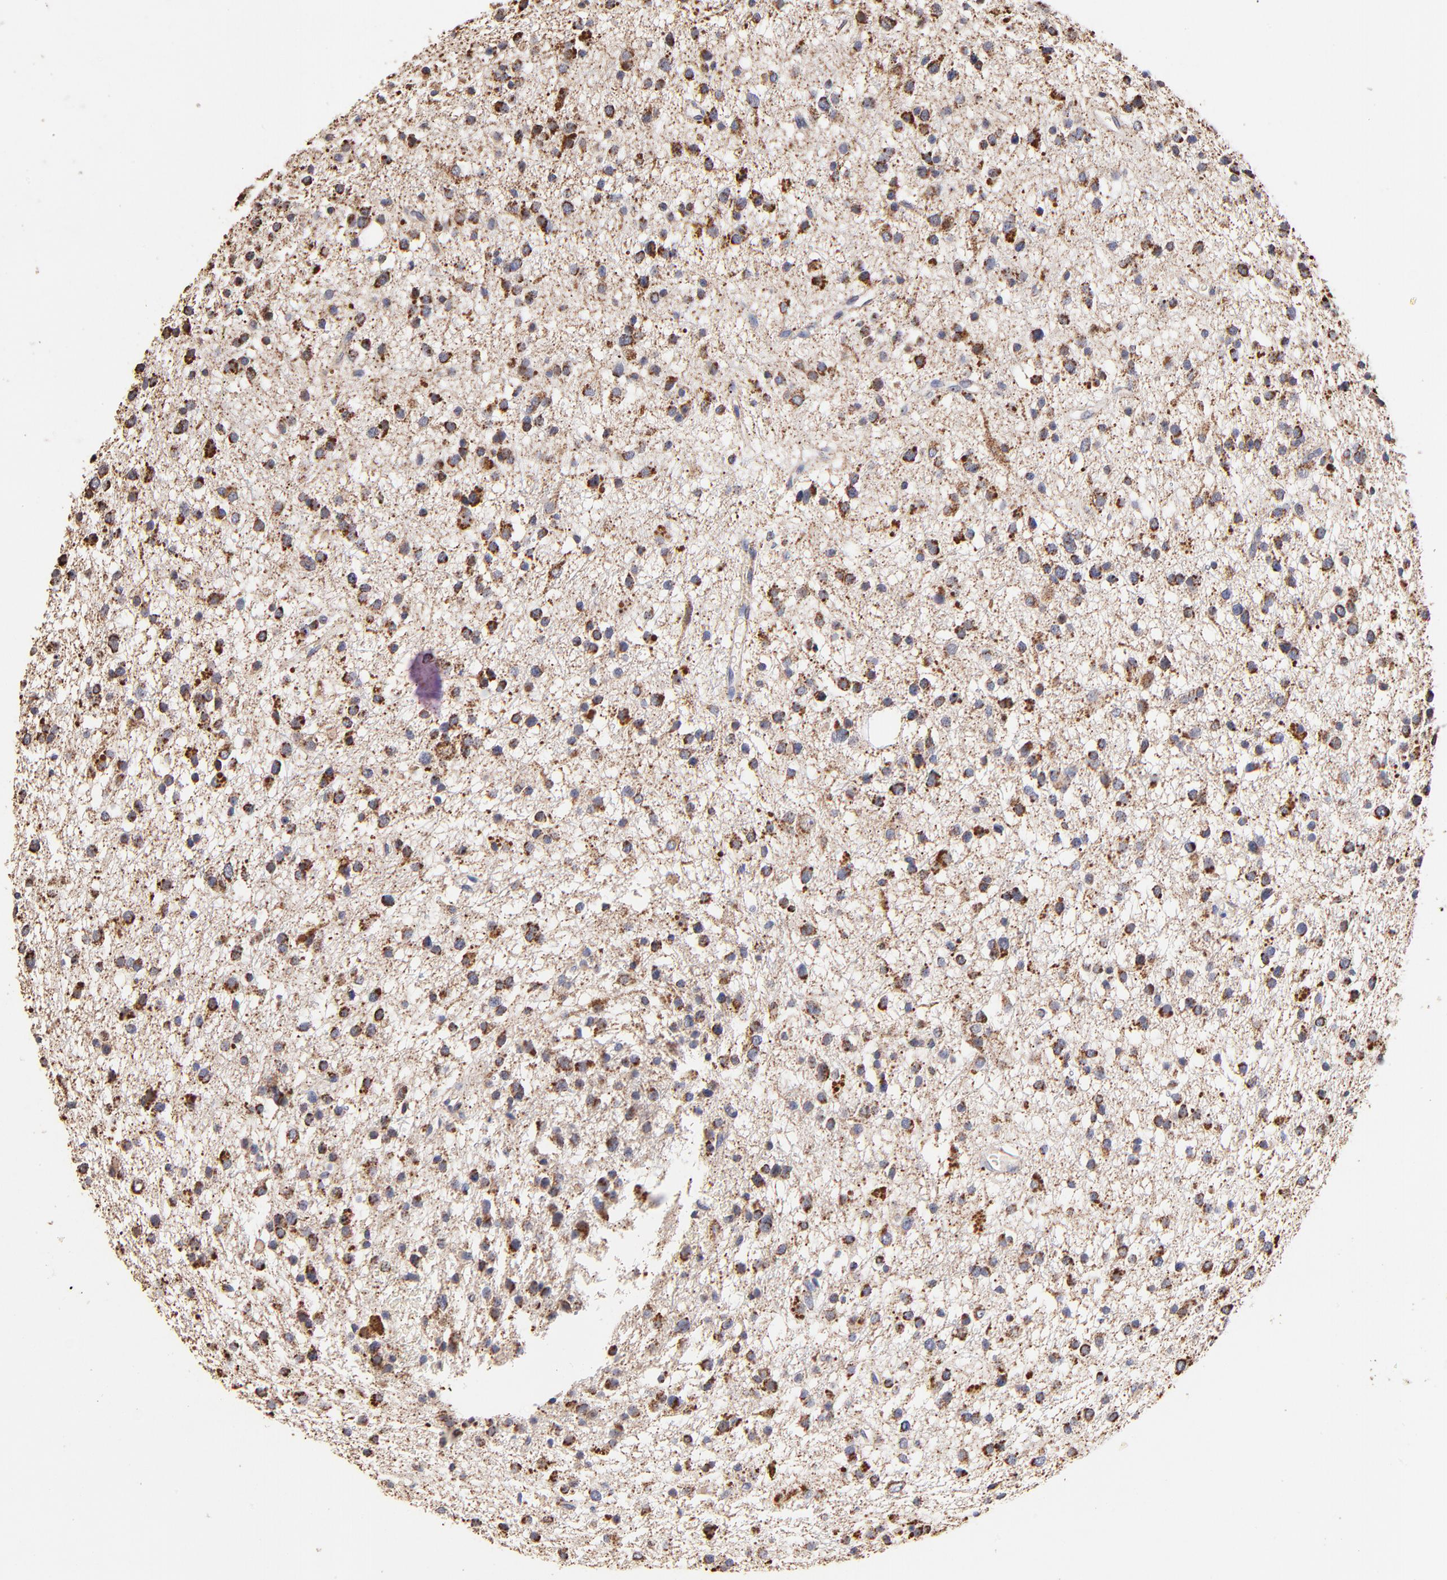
{"staining": {"intensity": "moderate", "quantity": ">75%", "location": "cytoplasmic/membranous"}, "tissue": "glioma", "cell_type": "Tumor cells", "image_type": "cancer", "snomed": [{"axis": "morphology", "description": "Glioma, malignant, Low grade"}, {"axis": "topography", "description": "Brain"}], "caption": "Tumor cells exhibit medium levels of moderate cytoplasmic/membranous staining in approximately >75% of cells in glioma.", "gene": "SSBP1", "patient": {"sex": "female", "age": 36}}